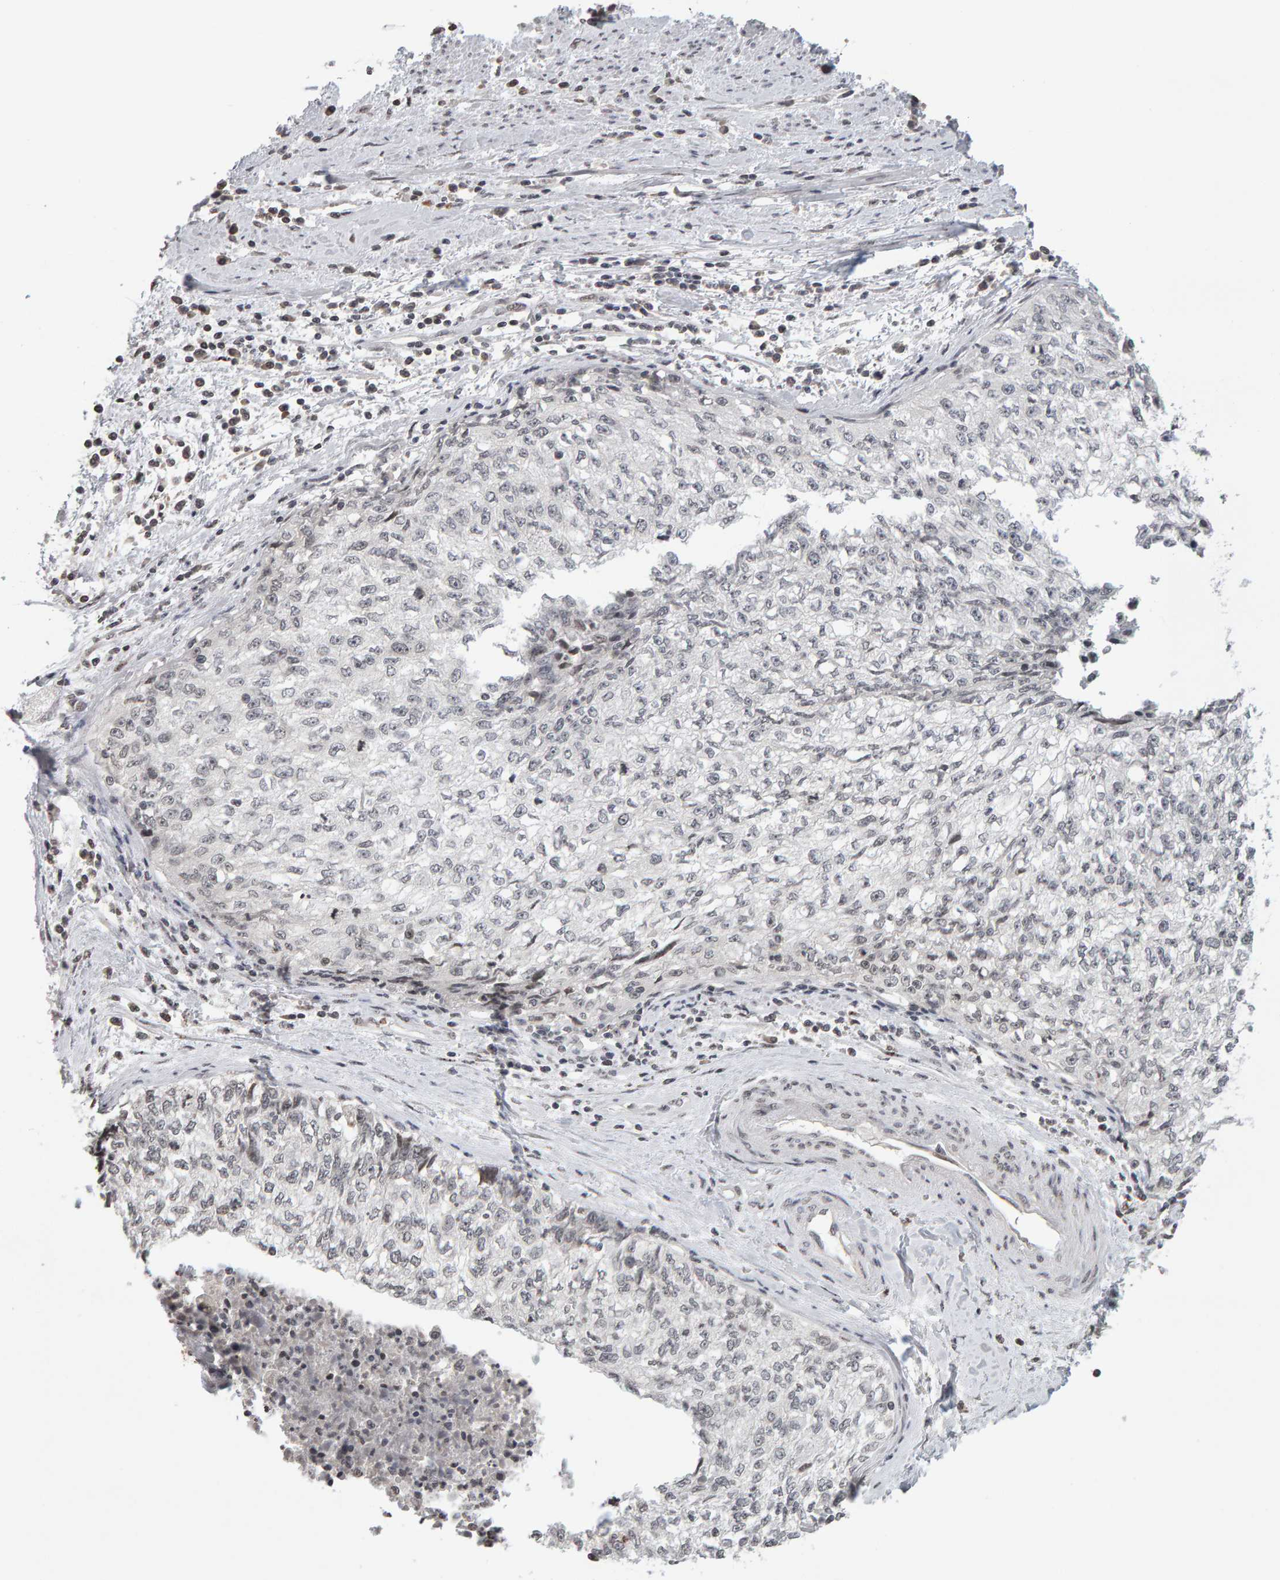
{"staining": {"intensity": "negative", "quantity": "none", "location": "none"}, "tissue": "cervical cancer", "cell_type": "Tumor cells", "image_type": "cancer", "snomed": [{"axis": "morphology", "description": "Squamous cell carcinoma, NOS"}, {"axis": "topography", "description": "Cervix"}], "caption": "Cervical cancer was stained to show a protein in brown. There is no significant expression in tumor cells. (DAB immunohistochemistry (IHC) with hematoxylin counter stain).", "gene": "TRAM1", "patient": {"sex": "female", "age": 57}}